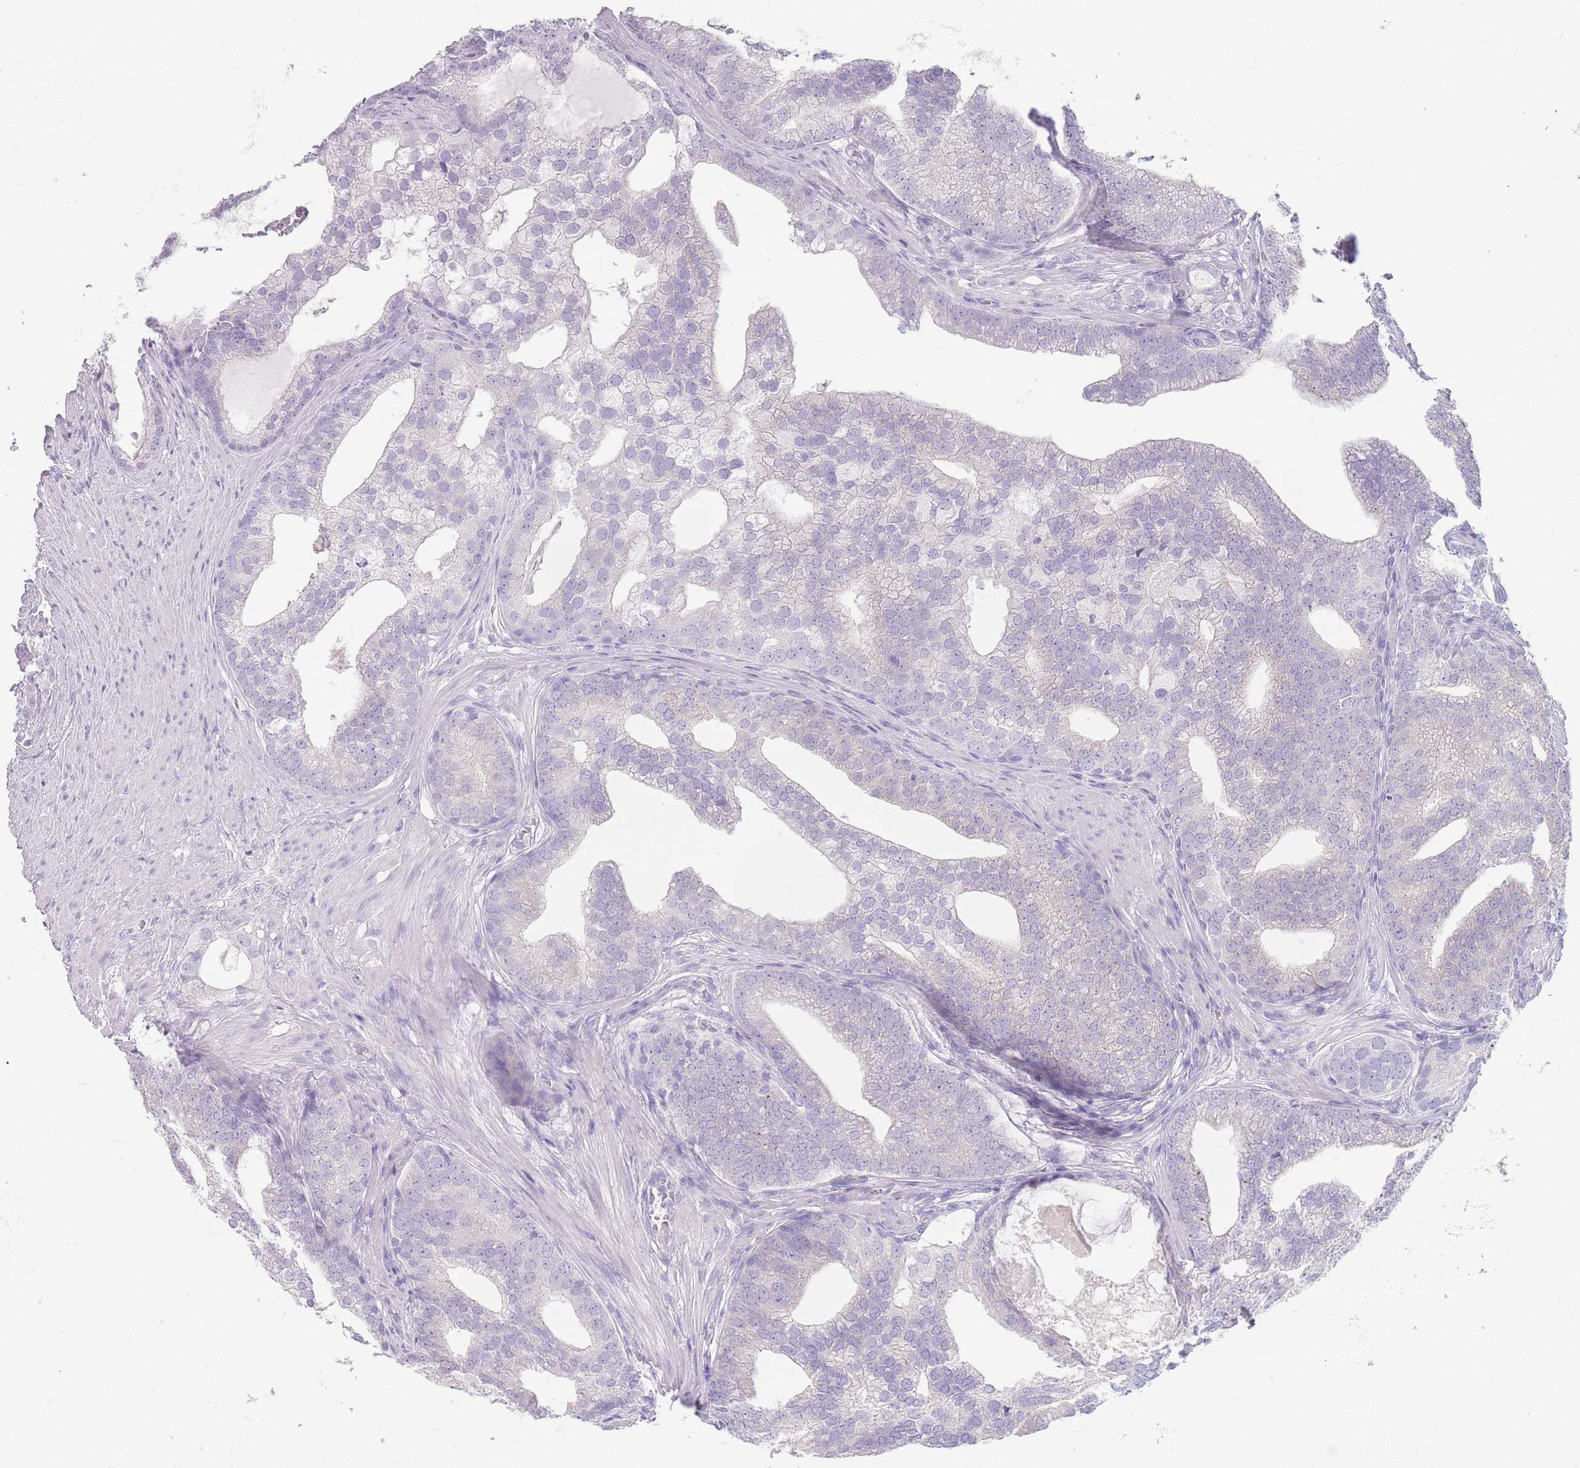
{"staining": {"intensity": "negative", "quantity": "none", "location": "none"}, "tissue": "prostate cancer", "cell_type": "Tumor cells", "image_type": "cancer", "snomed": [{"axis": "morphology", "description": "Adenocarcinoma, Low grade"}, {"axis": "topography", "description": "Prostate"}], "caption": "Immunohistochemistry histopathology image of neoplastic tissue: prostate cancer (low-grade adenocarcinoma) stained with DAB exhibits no significant protein staining in tumor cells.", "gene": "DCANP1", "patient": {"sex": "male", "age": 71}}